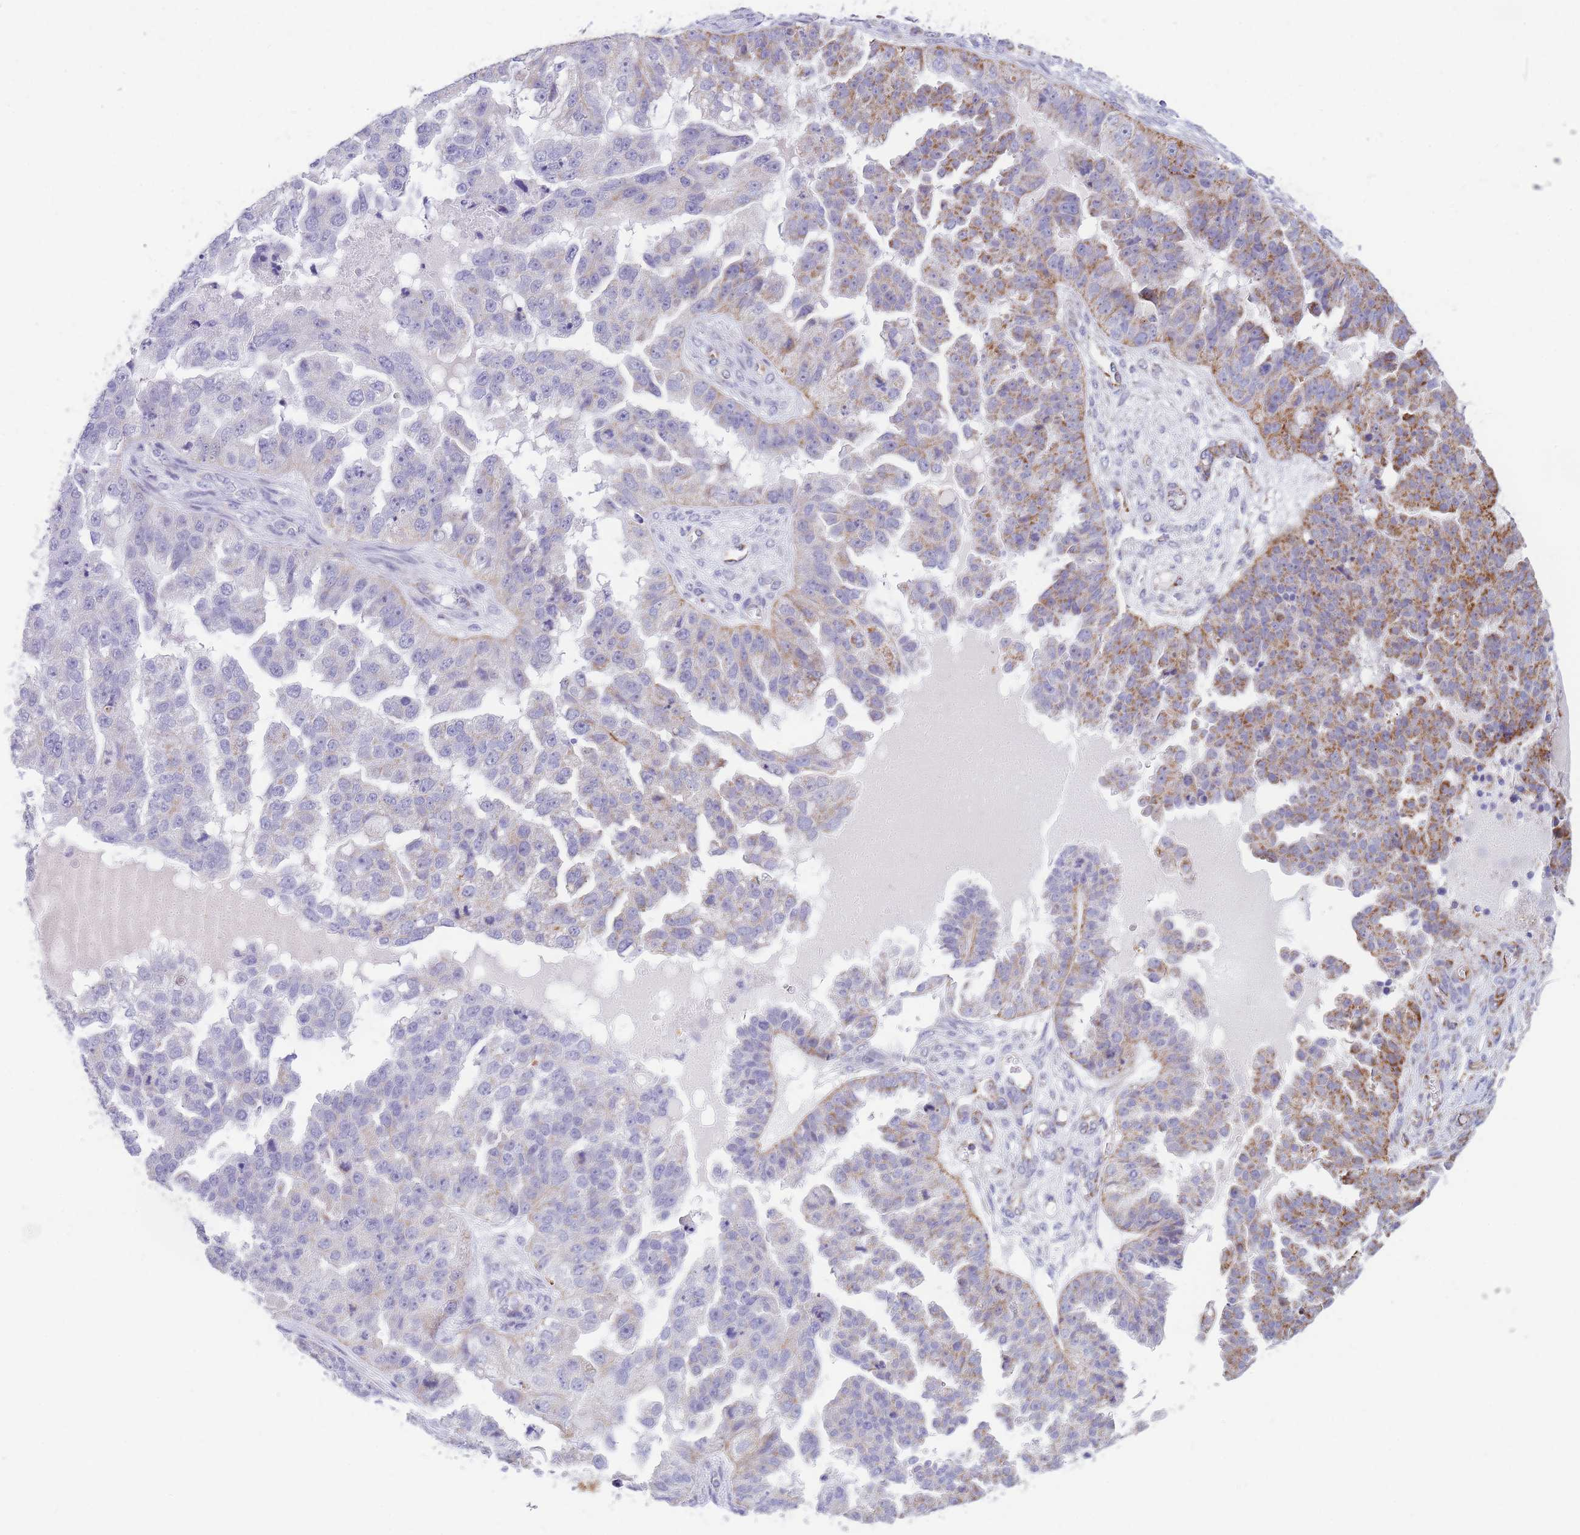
{"staining": {"intensity": "moderate", "quantity": "<25%", "location": "cytoplasmic/membranous"}, "tissue": "ovarian cancer", "cell_type": "Tumor cells", "image_type": "cancer", "snomed": [{"axis": "morphology", "description": "Cystadenocarcinoma, serous, NOS"}, {"axis": "topography", "description": "Ovary"}], "caption": "Moderate cytoplasmic/membranous protein positivity is seen in approximately <25% of tumor cells in ovarian cancer.", "gene": "DDX49", "patient": {"sex": "female", "age": 58}}